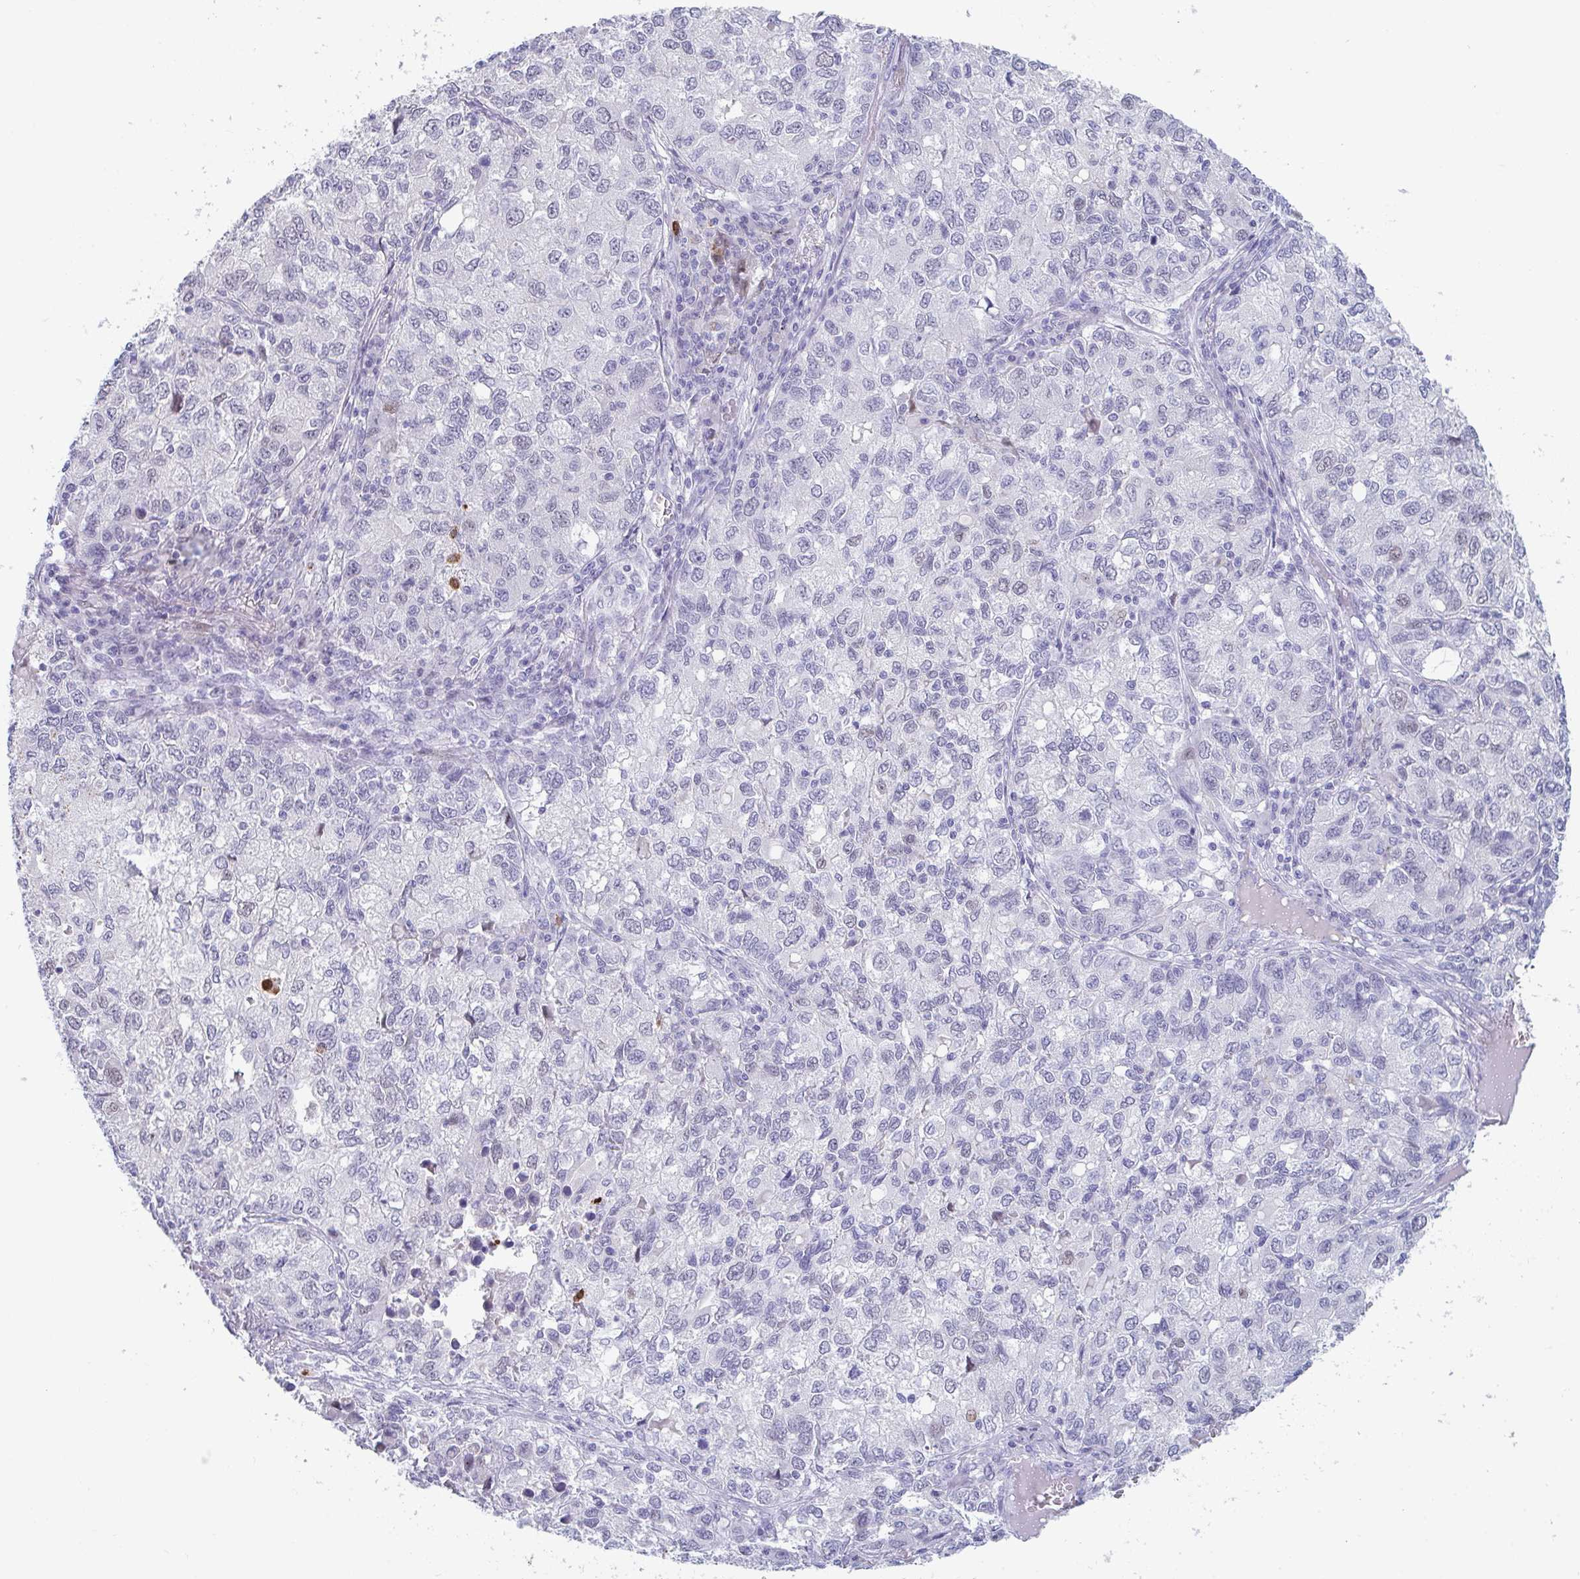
{"staining": {"intensity": "negative", "quantity": "none", "location": "none"}, "tissue": "lung cancer", "cell_type": "Tumor cells", "image_type": "cancer", "snomed": [{"axis": "morphology", "description": "Normal morphology"}, {"axis": "morphology", "description": "Adenocarcinoma, NOS"}, {"axis": "topography", "description": "Lymph node"}, {"axis": "topography", "description": "Lung"}], "caption": "Immunohistochemistry (IHC) micrograph of human lung cancer (adenocarcinoma) stained for a protein (brown), which displays no expression in tumor cells. (Brightfield microscopy of DAB (3,3'-diaminobenzidine) IHC at high magnification).", "gene": "RUBCN", "patient": {"sex": "female", "age": 51}}